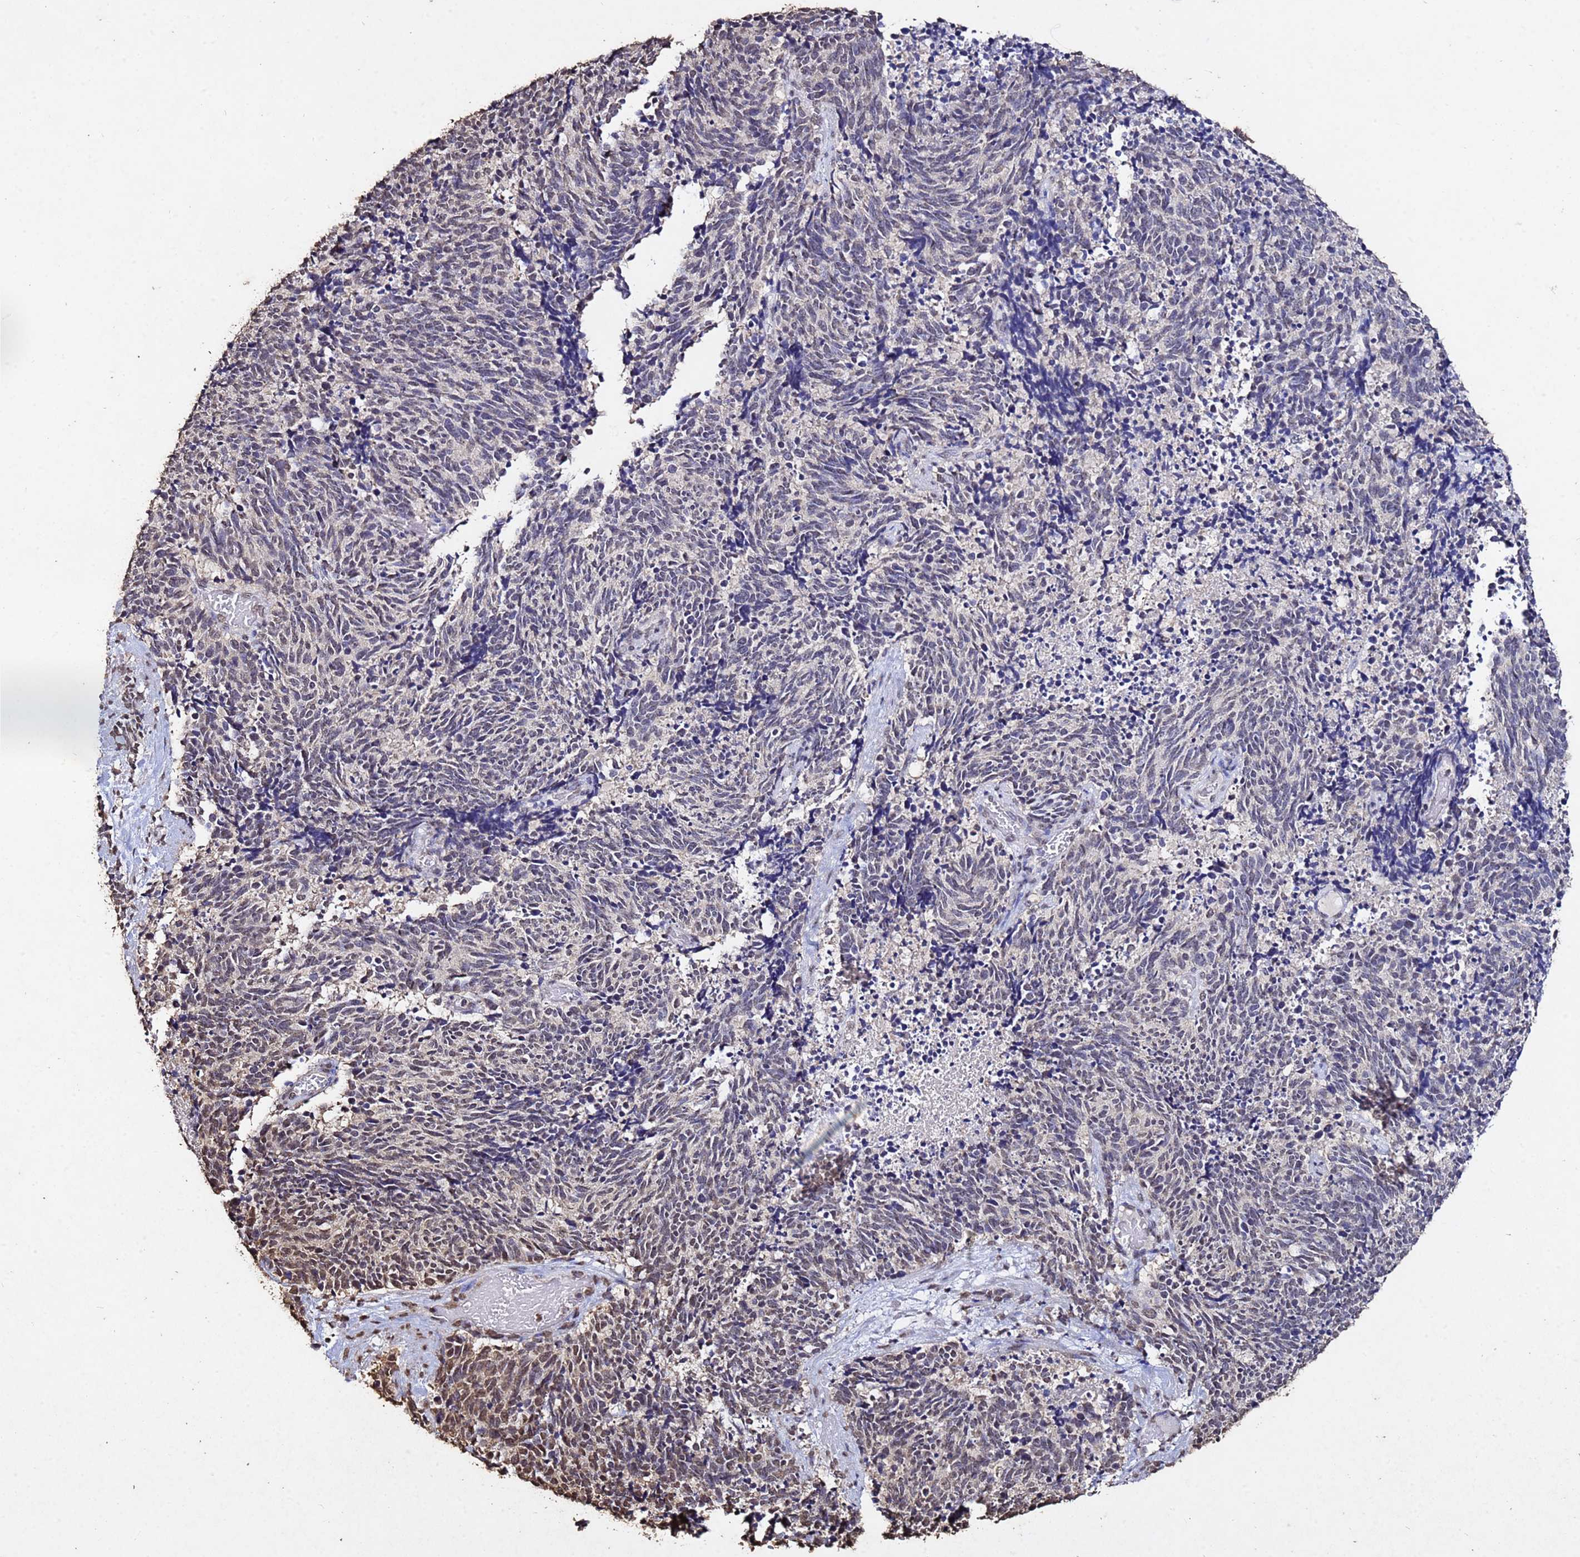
{"staining": {"intensity": "negative", "quantity": "none", "location": "none"}, "tissue": "cervical cancer", "cell_type": "Tumor cells", "image_type": "cancer", "snomed": [{"axis": "morphology", "description": "Squamous cell carcinoma, NOS"}, {"axis": "topography", "description": "Cervix"}], "caption": "Tumor cells are negative for brown protein staining in cervical cancer.", "gene": "MYOCD", "patient": {"sex": "female", "age": 29}}